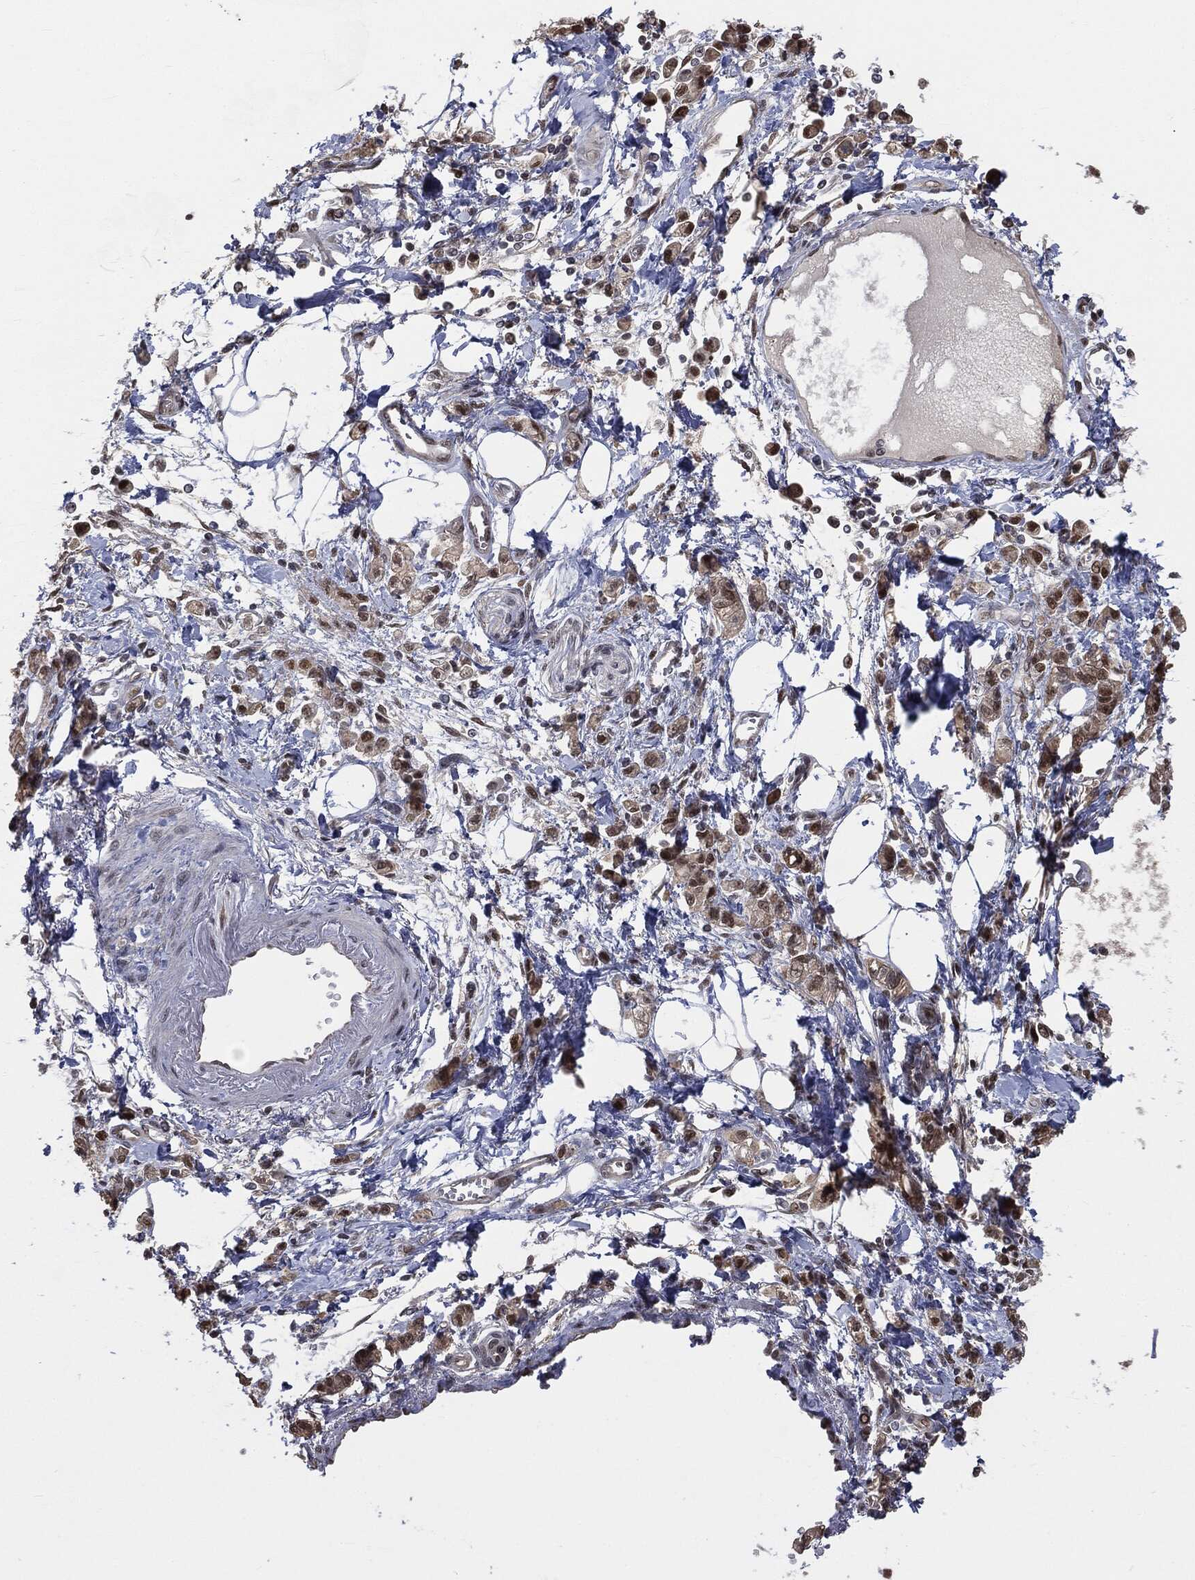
{"staining": {"intensity": "strong", "quantity": "<25%", "location": "nuclear"}, "tissue": "stomach cancer", "cell_type": "Tumor cells", "image_type": "cancer", "snomed": [{"axis": "morphology", "description": "Adenocarcinoma, NOS"}, {"axis": "topography", "description": "Stomach"}], "caption": "Stomach cancer was stained to show a protein in brown. There is medium levels of strong nuclear staining in about <25% of tumor cells.", "gene": "SHLD2", "patient": {"sex": "male", "age": 77}}